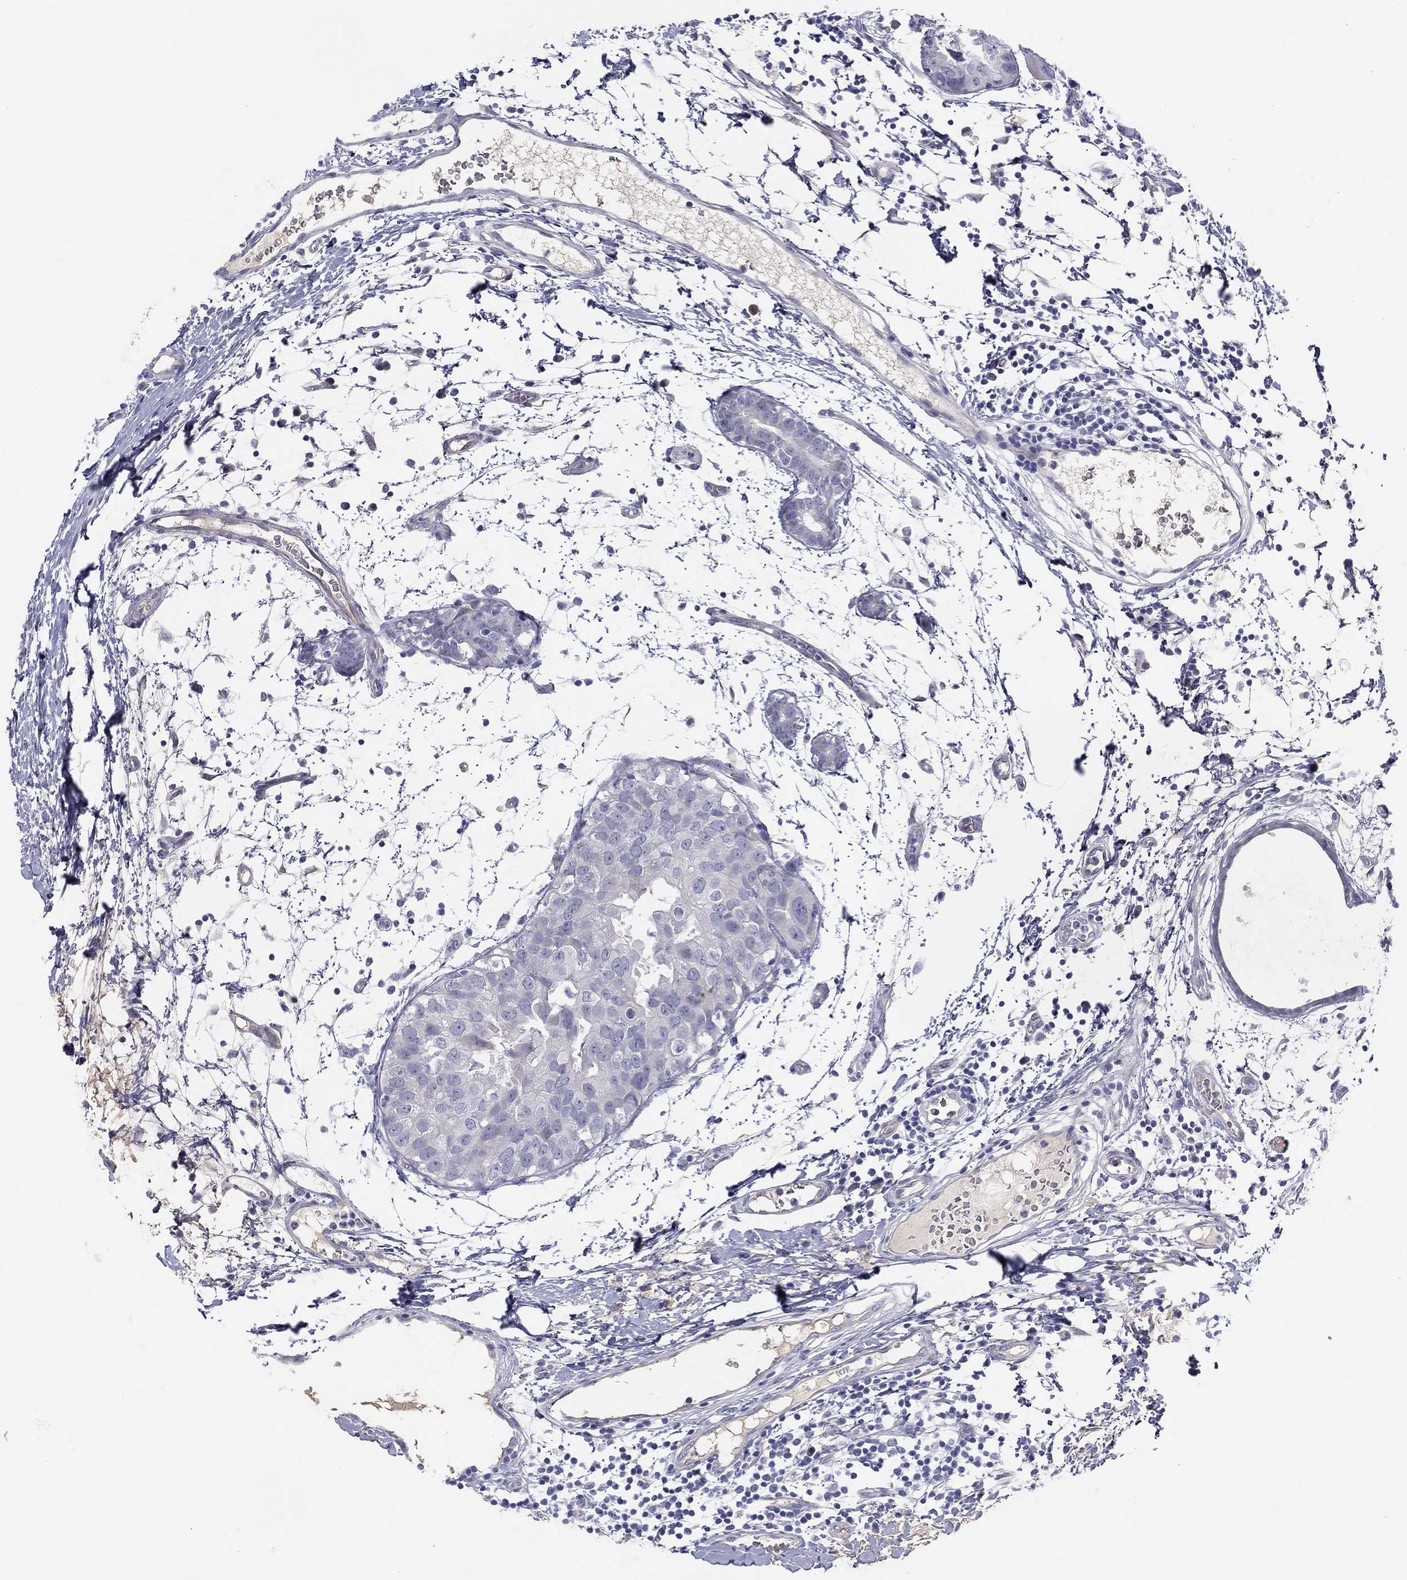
{"staining": {"intensity": "negative", "quantity": "none", "location": "none"}, "tissue": "breast cancer", "cell_type": "Tumor cells", "image_type": "cancer", "snomed": [{"axis": "morphology", "description": "Normal tissue, NOS"}, {"axis": "morphology", "description": "Duct carcinoma"}, {"axis": "topography", "description": "Breast"}], "caption": "Tumor cells are negative for protein expression in human breast infiltrating ductal carcinoma. (Brightfield microscopy of DAB IHC at high magnification).", "gene": "MLF1", "patient": {"sex": "female", "age": 40}}